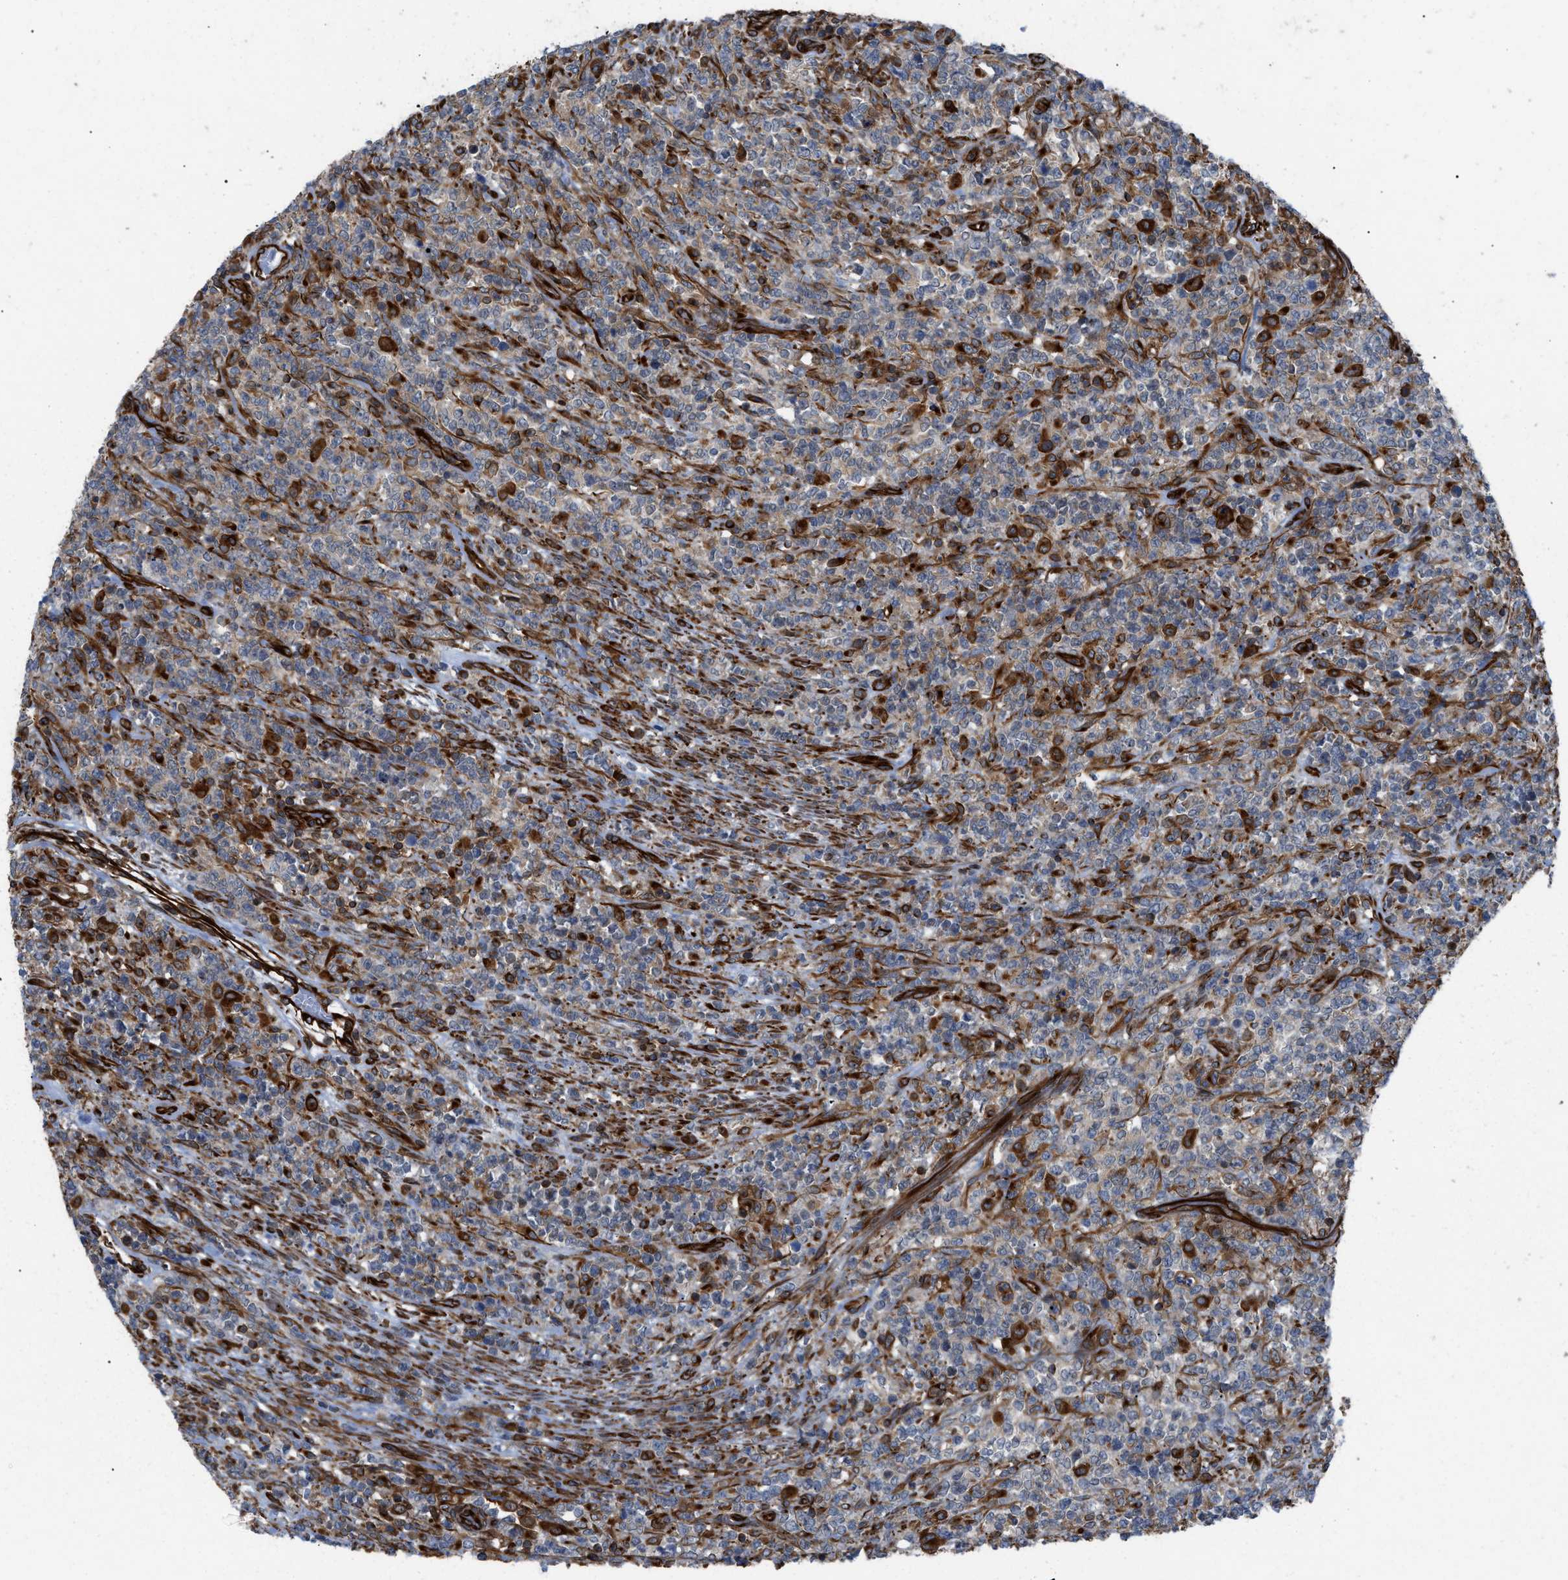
{"staining": {"intensity": "weak", "quantity": "25%-75%", "location": "cytoplasmic/membranous"}, "tissue": "lymphoma", "cell_type": "Tumor cells", "image_type": "cancer", "snomed": [{"axis": "morphology", "description": "Malignant lymphoma, non-Hodgkin's type, High grade"}, {"axis": "topography", "description": "Soft tissue"}], "caption": "Immunohistochemical staining of lymphoma shows weak cytoplasmic/membranous protein staining in about 25%-75% of tumor cells.", "gene": "PTPRE", "patient": {"sex": "male", "age": 18}}